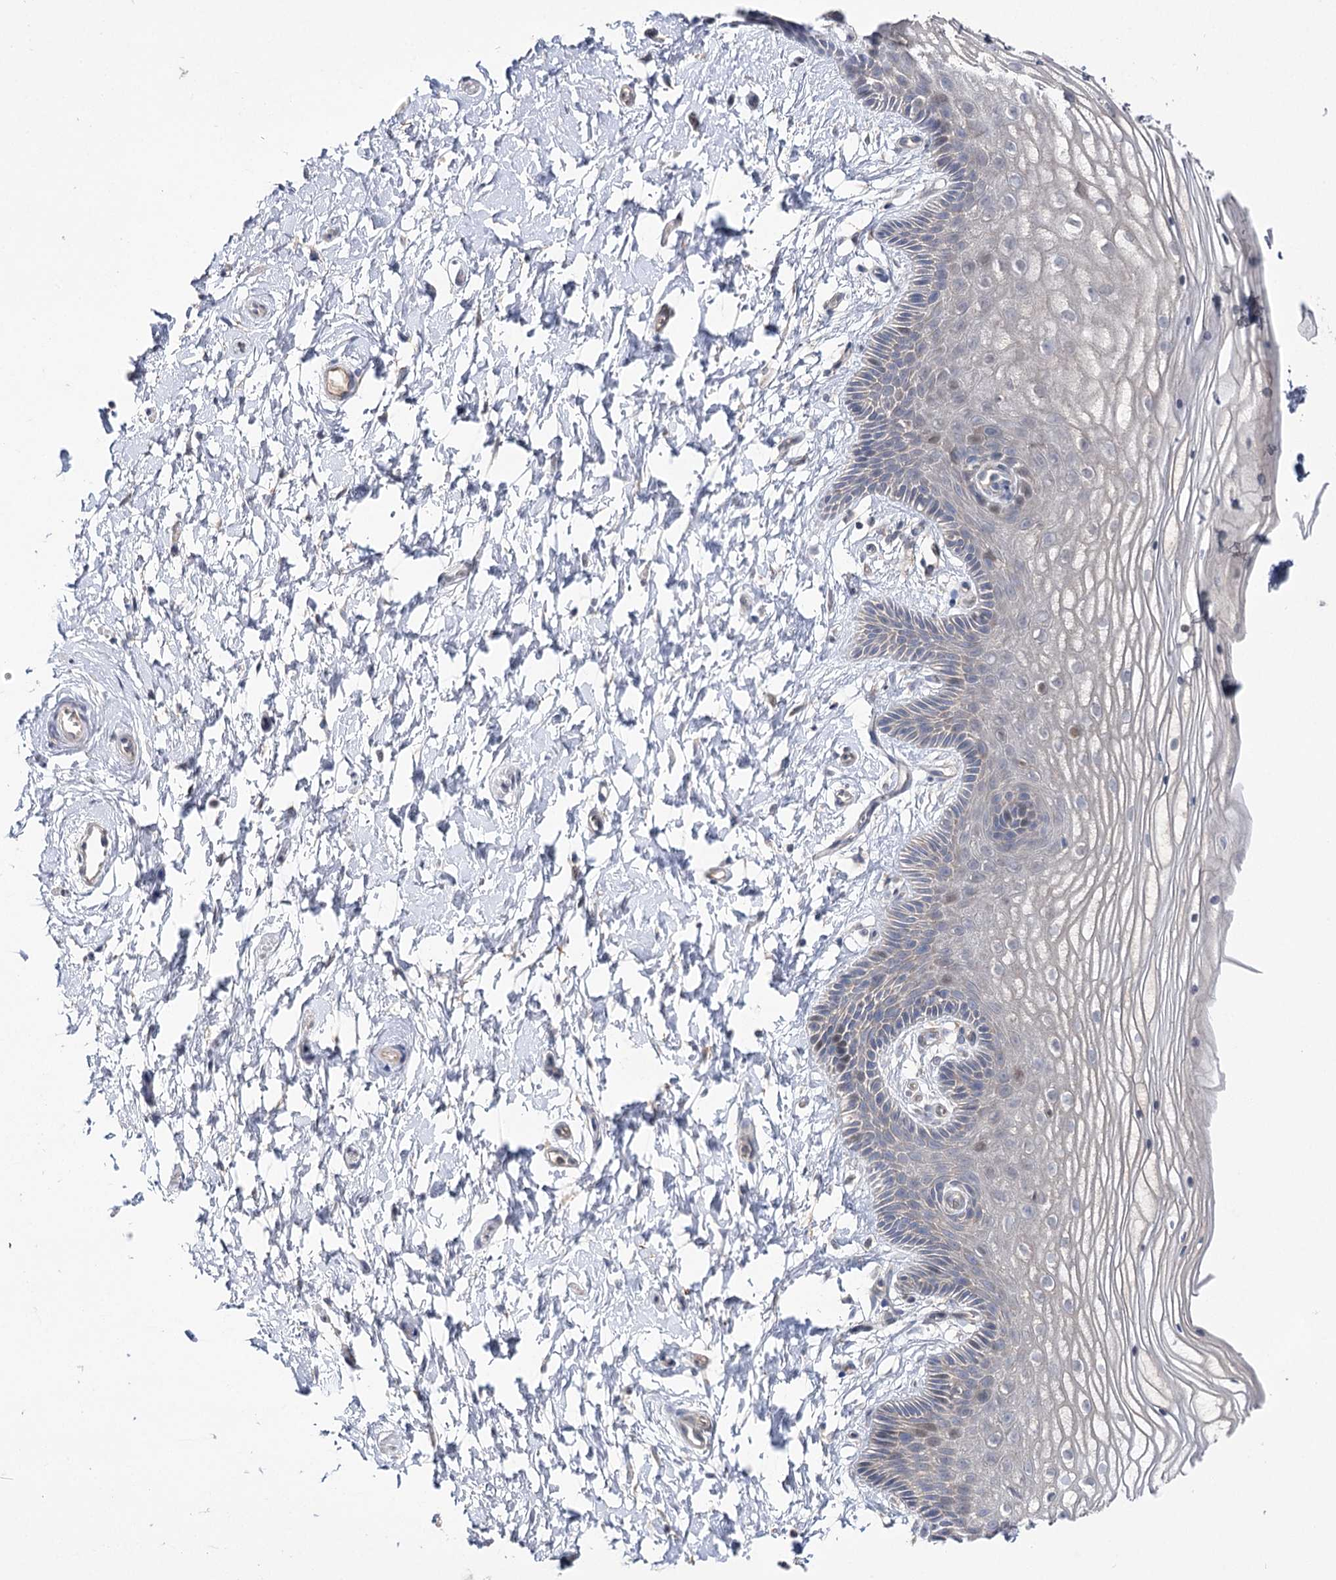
{"staining": {"intensity": "negative", "quantity": "none", "location": "none"}, "tissue": "vagina", "cell_type": "Squamous epithelial cells", "image_type": "normal", "snomed": [{"axis": "morphology", "description": "Normal tissue, NOS"}, {"axis": "topography", "description": "Vagina"}, {"axis": "topography", "description": "Cervix"}], "caption": "A high-resolution photomicrograph shows immunohistochemistry staining of normal vagina, which exhibits no significant staining in squamous epithelial cells.", "gene": "AURKC", "patient": {"sex": "female", "age": 40}}